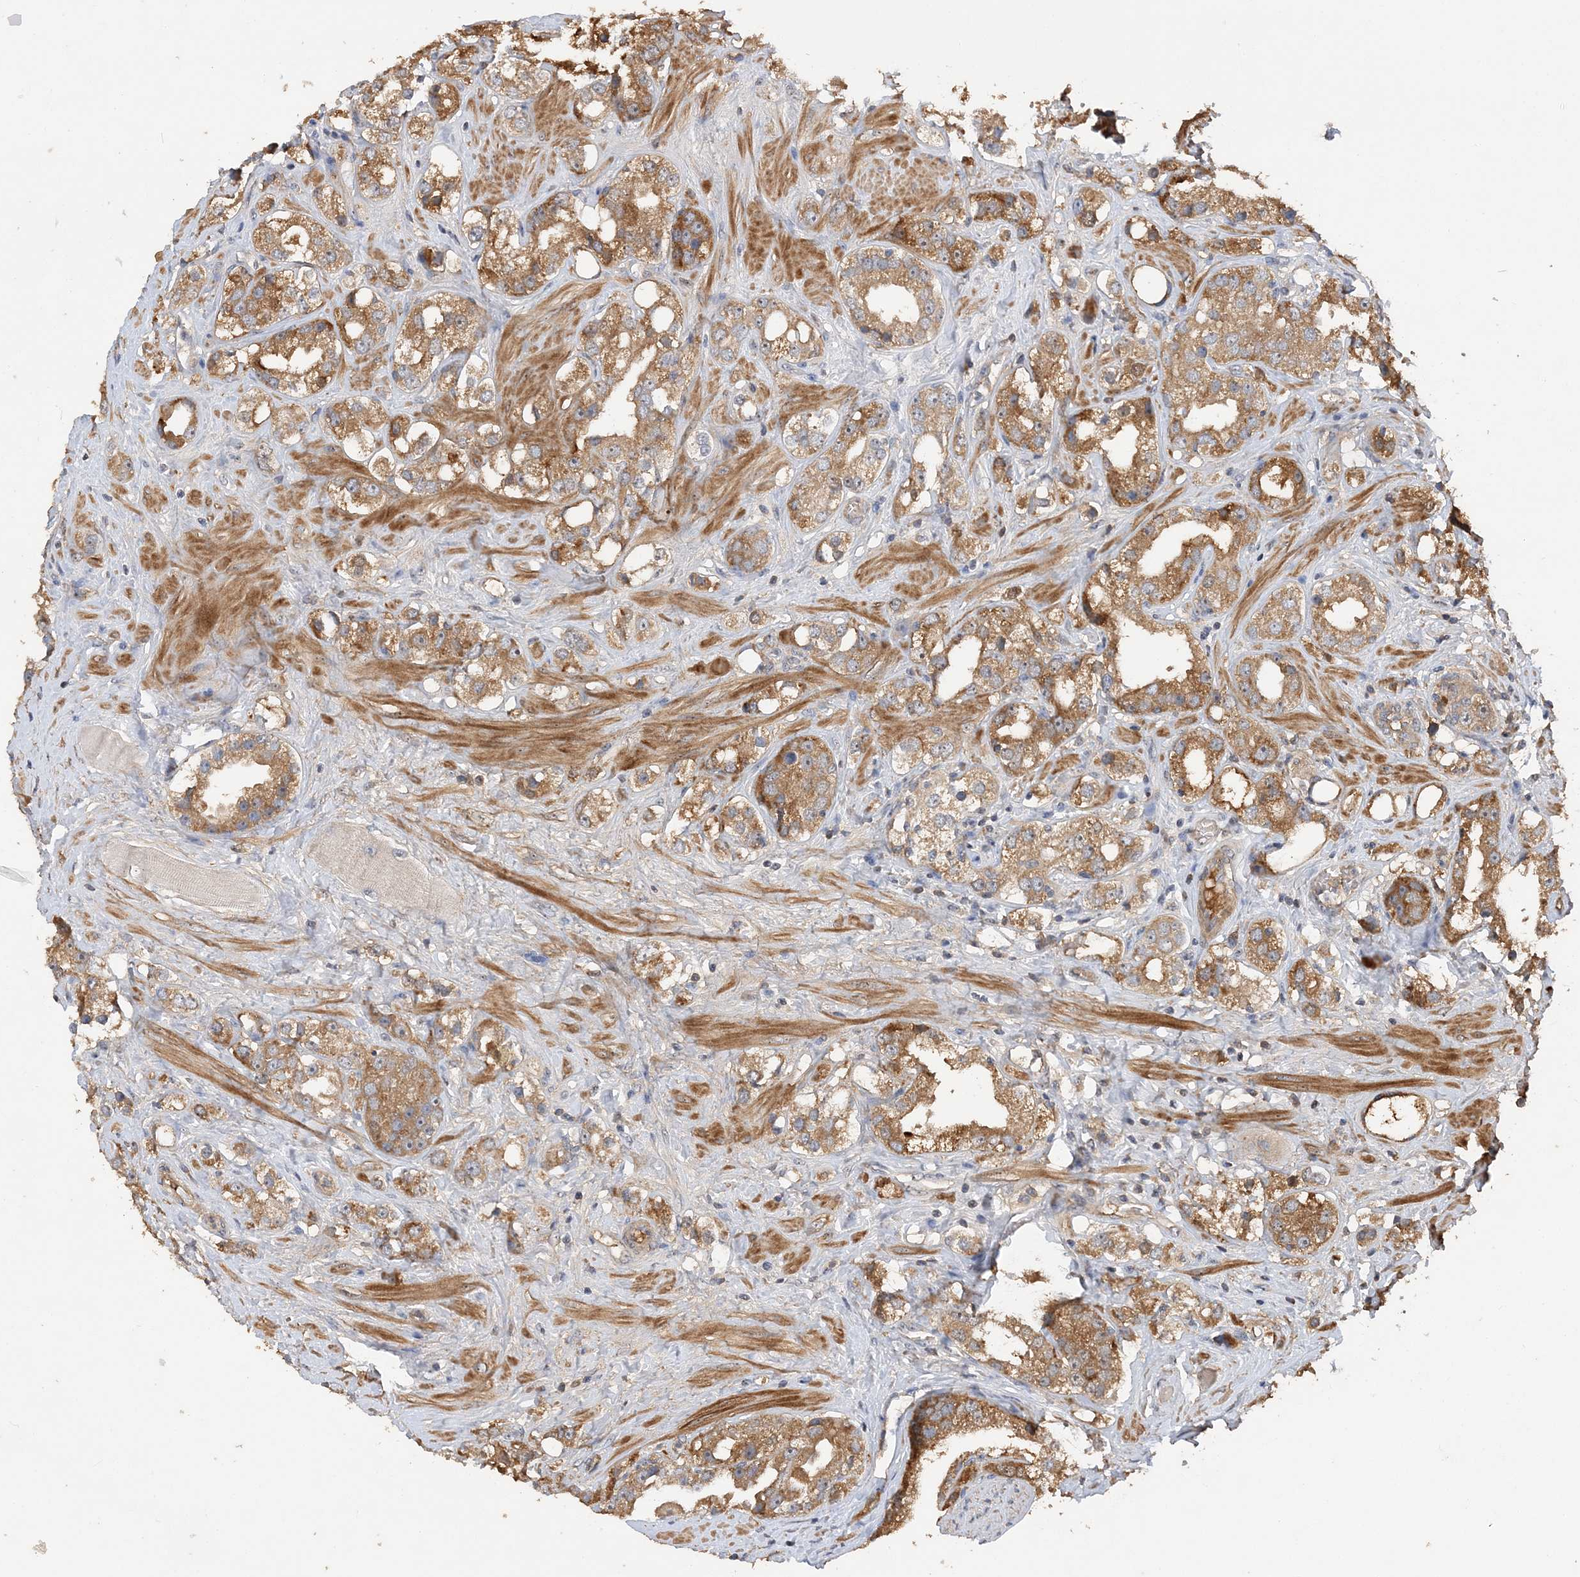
{"staining": {"intensity": "moderate", "quantity": ">75%", "location": "cytoplasmic/membranous"}, "tissue": "prostate cancer", "cell_type": "Tumor cells", "image_type": "cancer", "snomed": [{"axis": "morphology", "description": "Adenocarcinoma, NOS"}, {"axis": "topography", "description": "Prostate"}], "caption": "Prostate cancer (adenocarcinoma) stained for a protein (brown) reveals moderate cytoplasmic/membranous positive staining in approximately >75% of tumor cells.", "gene": "GRINA", "patient": {"sex": "male", "age": 79}}